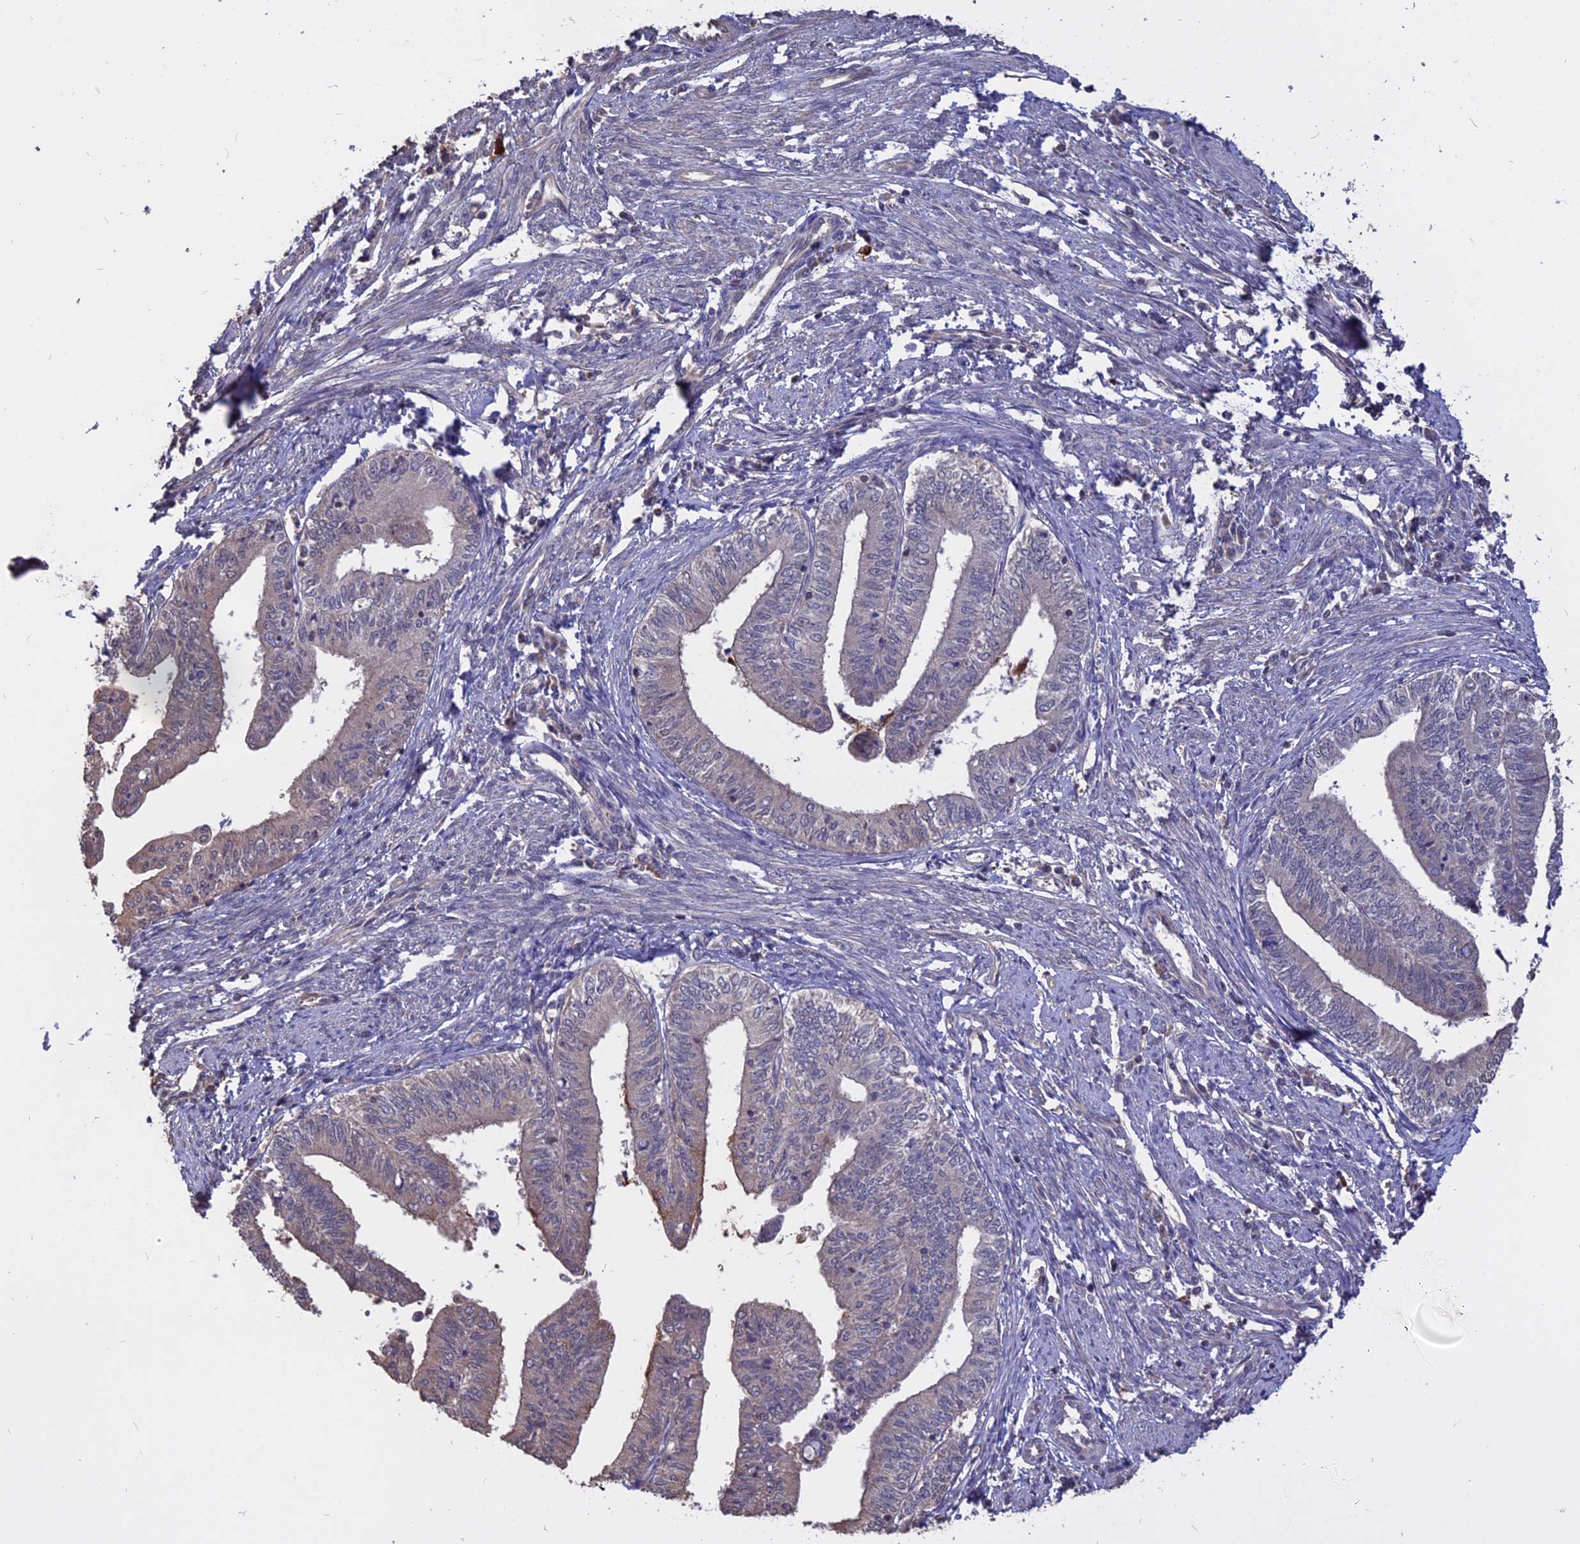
{"staining": {"intensity": "moderate", "quantity": "<25%", "location": "cytoplasmic/membranous"}, "tissue": "endometrial cancer", "cell_type": "Tumor cells", "image_type": "cancer", "snomed": [{"axis": "morphology", "description": "Adenocarcinoma, NOS"}, {"axis": "topography", "description": "Endometrium"}], "caption": "Approximately <25% of tumor cells in human adenocarcinoma (endometrial) exhibit moderate cytoplasmic/membranous protein positivity as visualized by brown immunohistochemical staining.", "gene": "CARMIL2", "patient": {"sex": "female", "age": 66}}